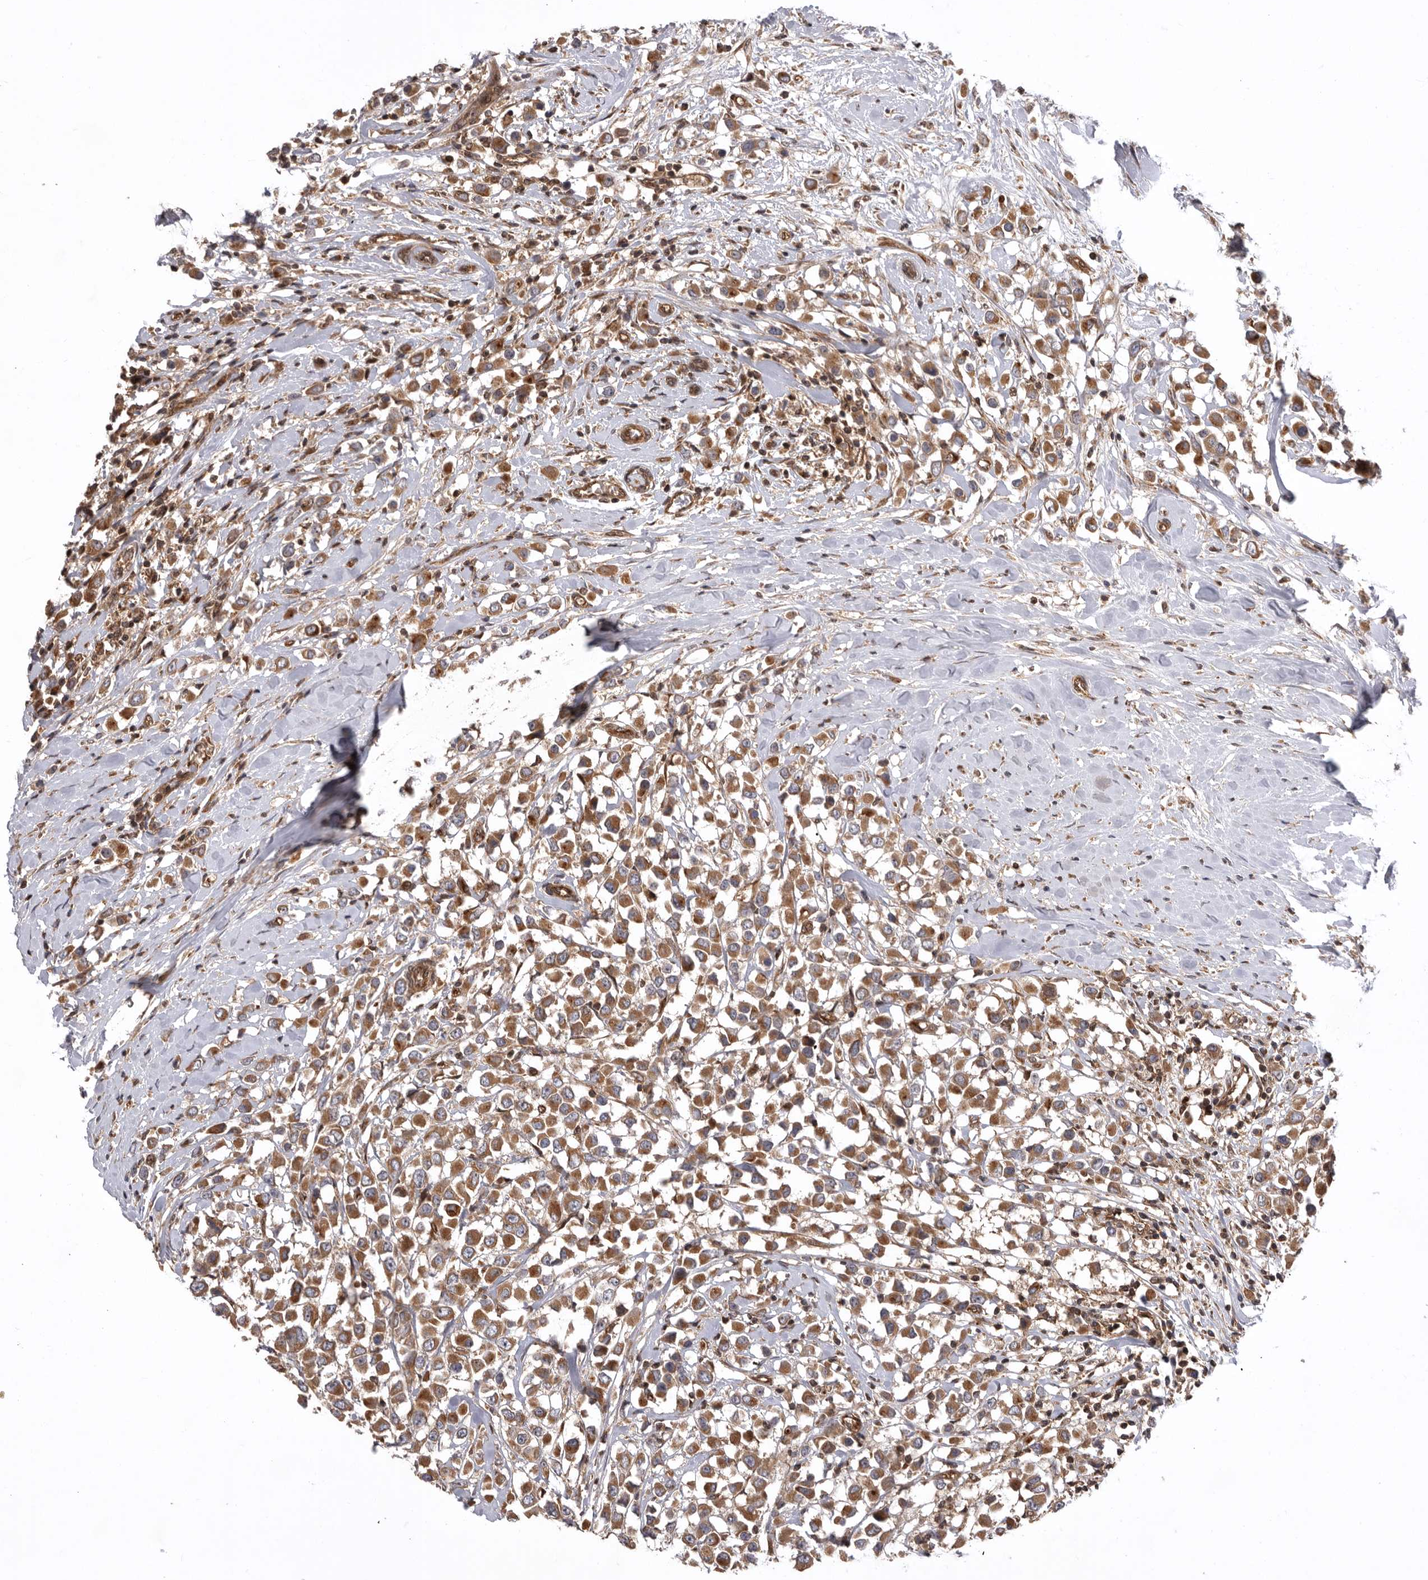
{"staining": {"intensity": "moderate", "quantity": ">75%", "location": "cytoplasmic/membranous"}, "tissue": "breast cancer", "cell_type": "Tumor cells", "image_type": "cancer", "snomed": [{"axis": "morphology", "description": "Duct carcinoma"}, {"axis": "topography", "description": "Breast"}], "caption": "Breast cancer (invasive ductal carcinoma) stained for a protein reveals moderate cytoplasmic/membranous positivity in tumor cells.", "gene": "DHDDS", "patient": {"sex": "female", "age": 61}}